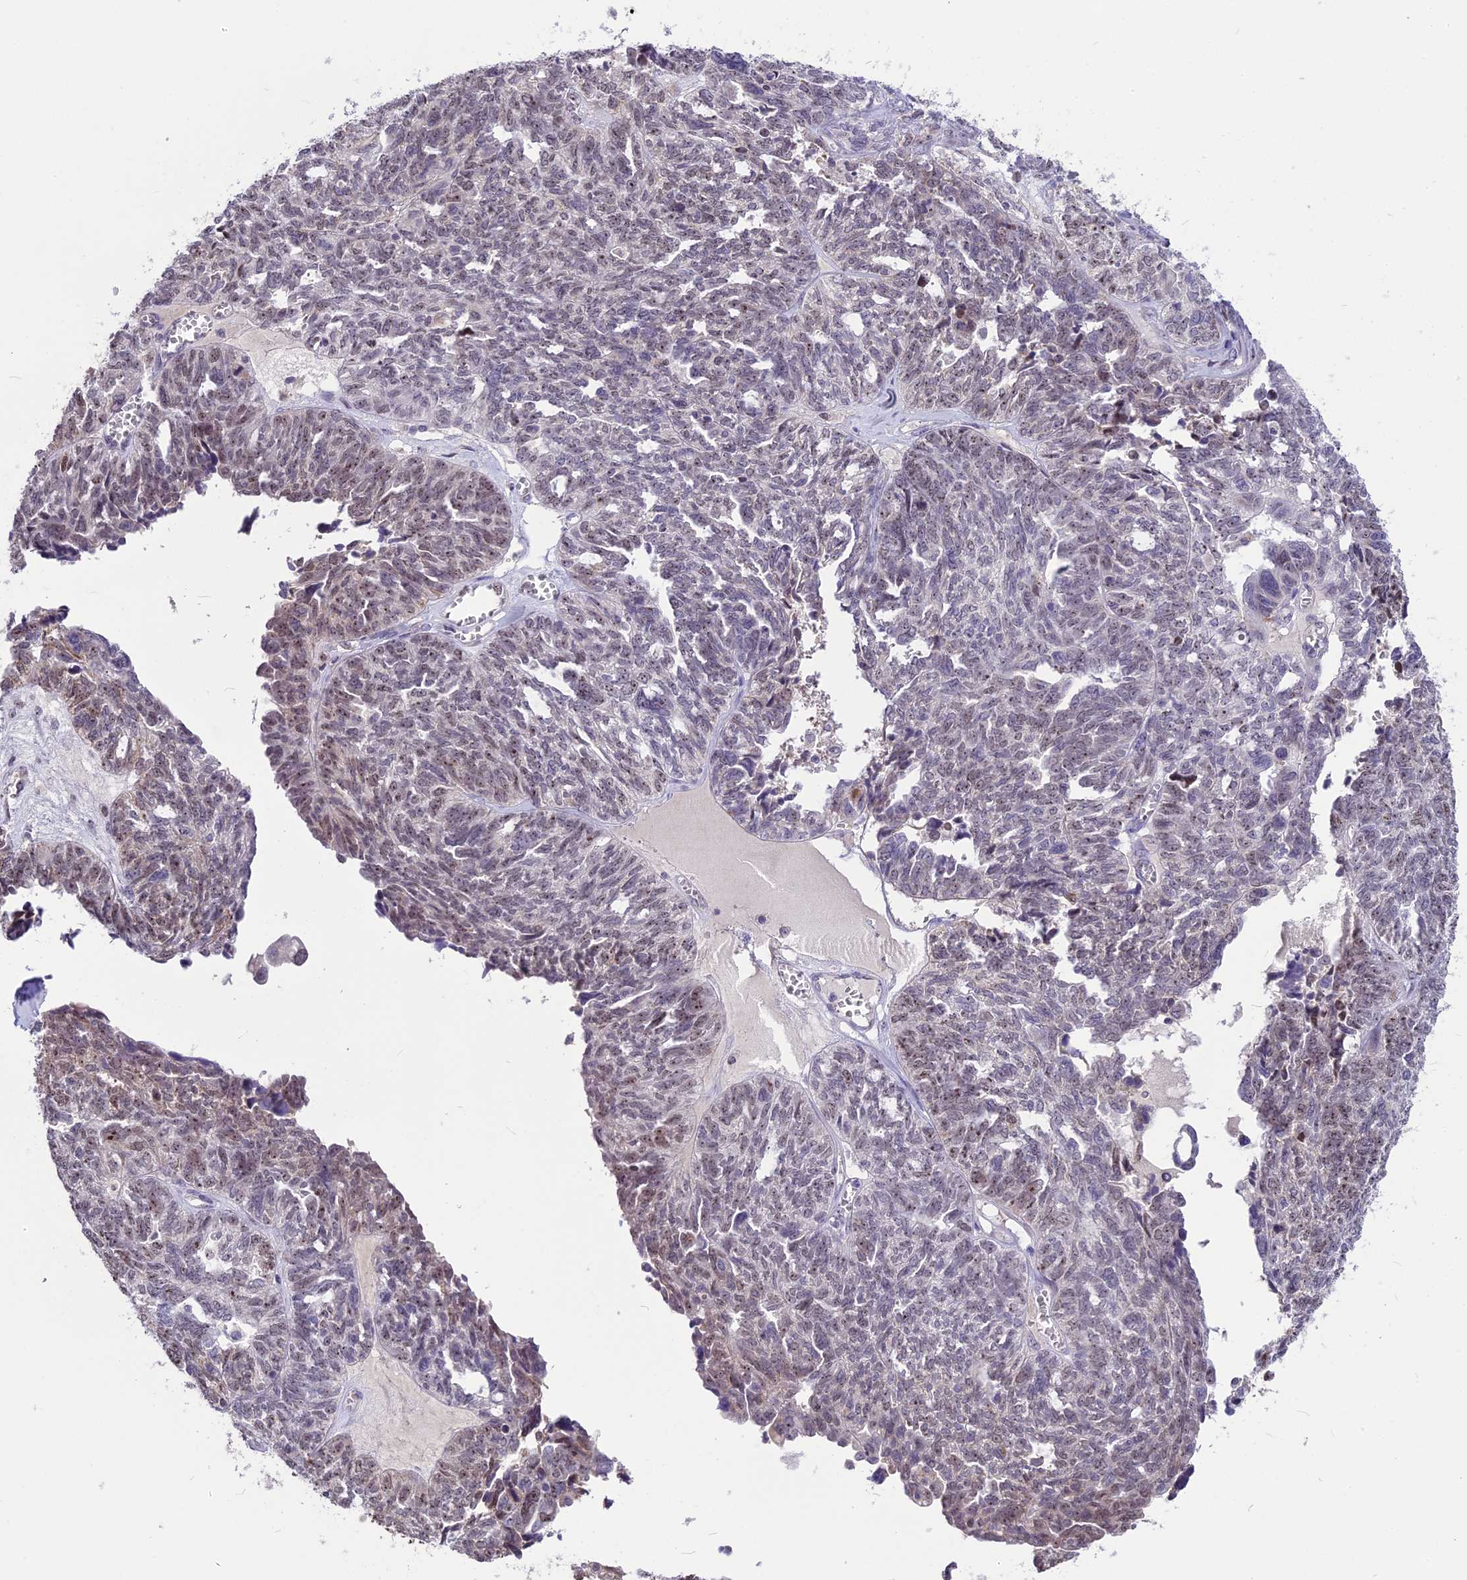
{"staining": {"intensity": "moderate", "quantity": "25%-75%", "location": "nuclear"}, "tissue": "ovarian cancer", "cell_type": "Tumor cells", "image_type": "cancer", "snomed": [{"axis": "morphology", "description": "Cystadenocarcinoma, serous, NOS"}, {"axis": "topography", "description": "Ovary"}], "caption": "Protein positivity by immunohistochemistry shows moderate nuclear staining in approximately 25%-75% of tumor cells in serous cystadenocarcinoma (ovarian).", "gene": "CMSS1", "patient": {"sex": "female", "age": 79}}